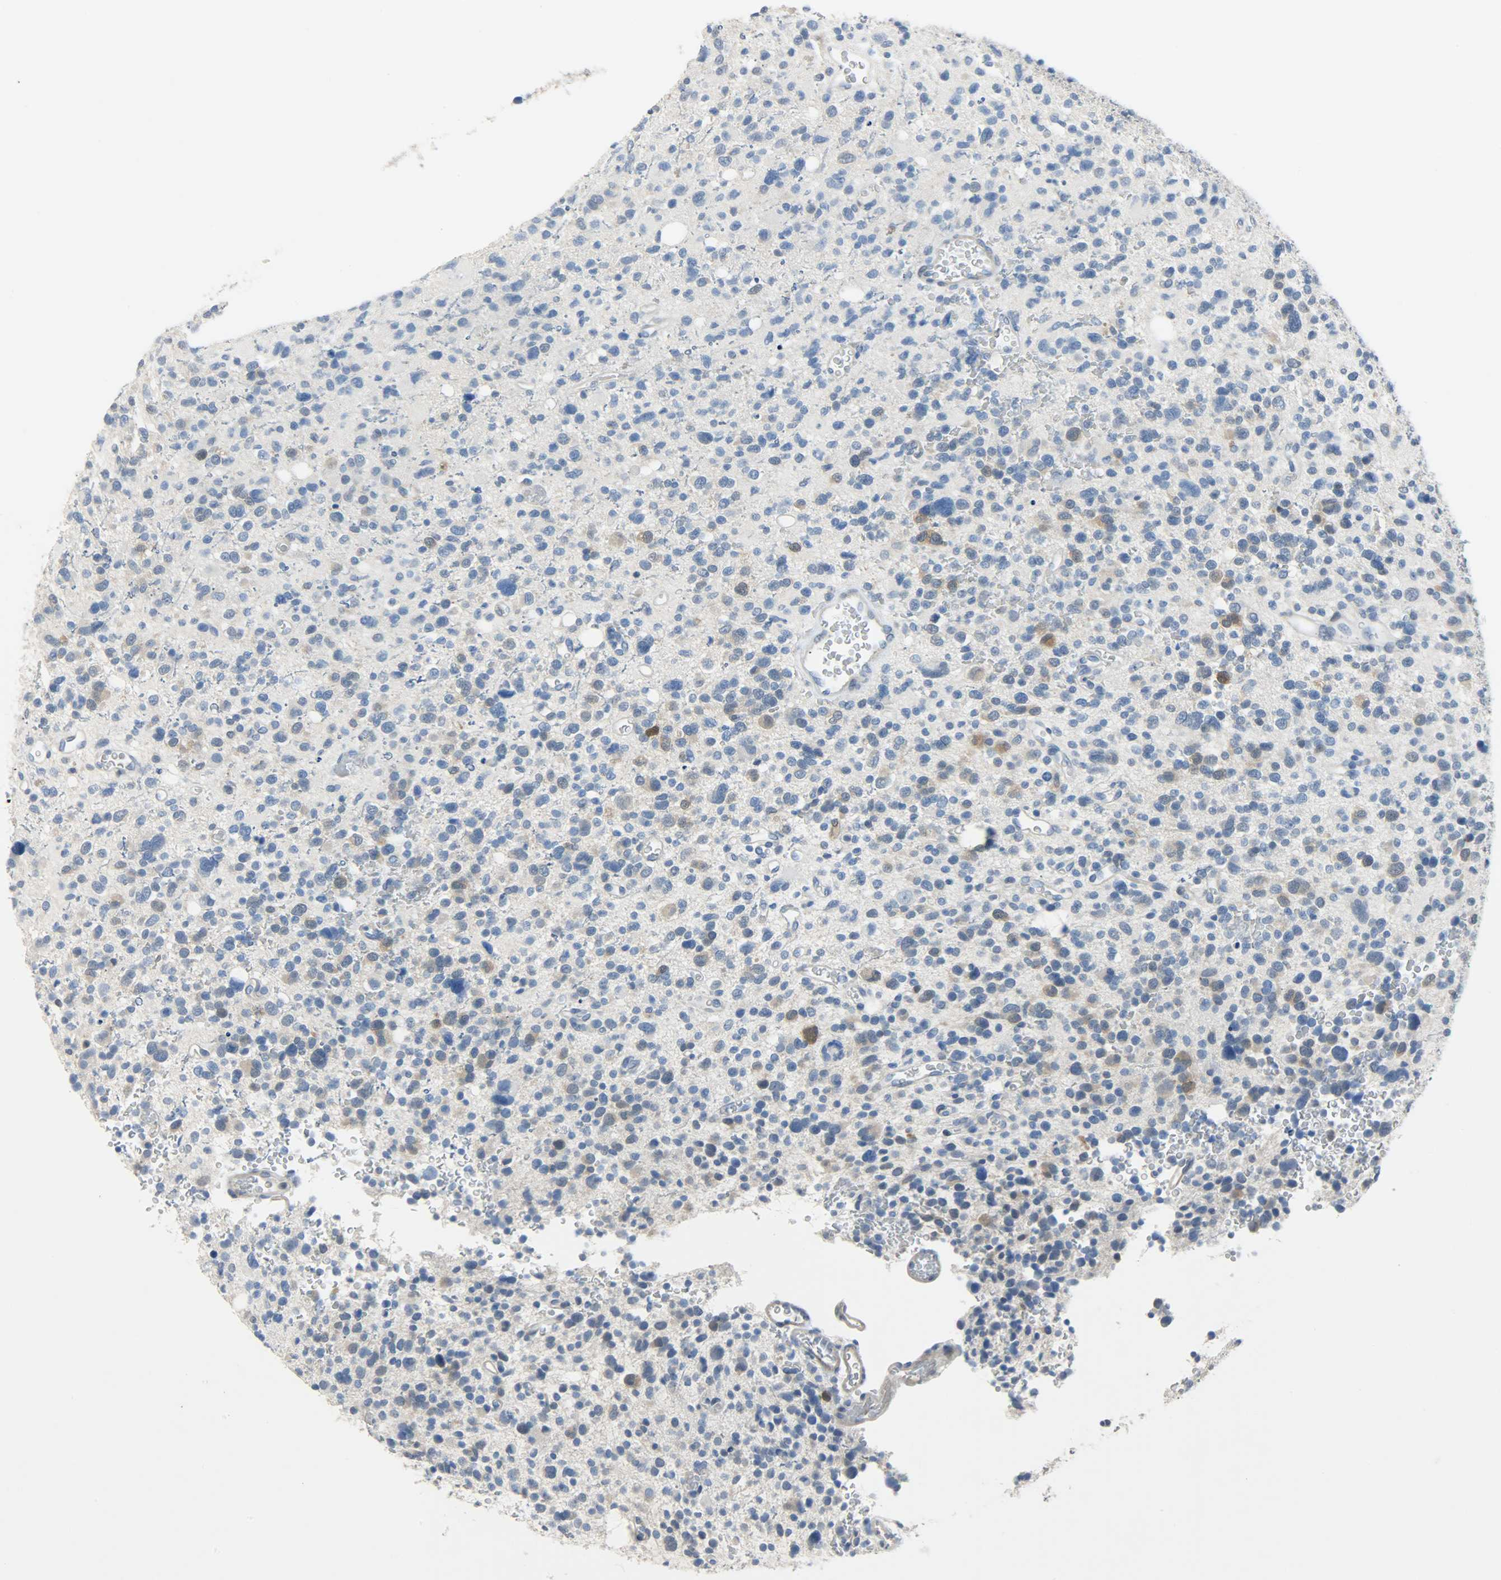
{"staining": {"intensity": "moderate", "quantity": "<25%", "location": "cytoplasmic/membranous"}, "tissue": "glioma", "cell_type": "Tumor cells", "image_type": "cancer", "snomed": [{"axis": "morphology", "description": "Glioma, malignant, High grade"}, {"axis": "topography", "description": "Brain"}], "caption": "Moderate cytoplasmic/membranous protein staining is present in about <25% of tumor cells in malignant high-grade glioma.", "gene": "EIF4EBP1", "patient": {"sex": "male", "age": 48}}